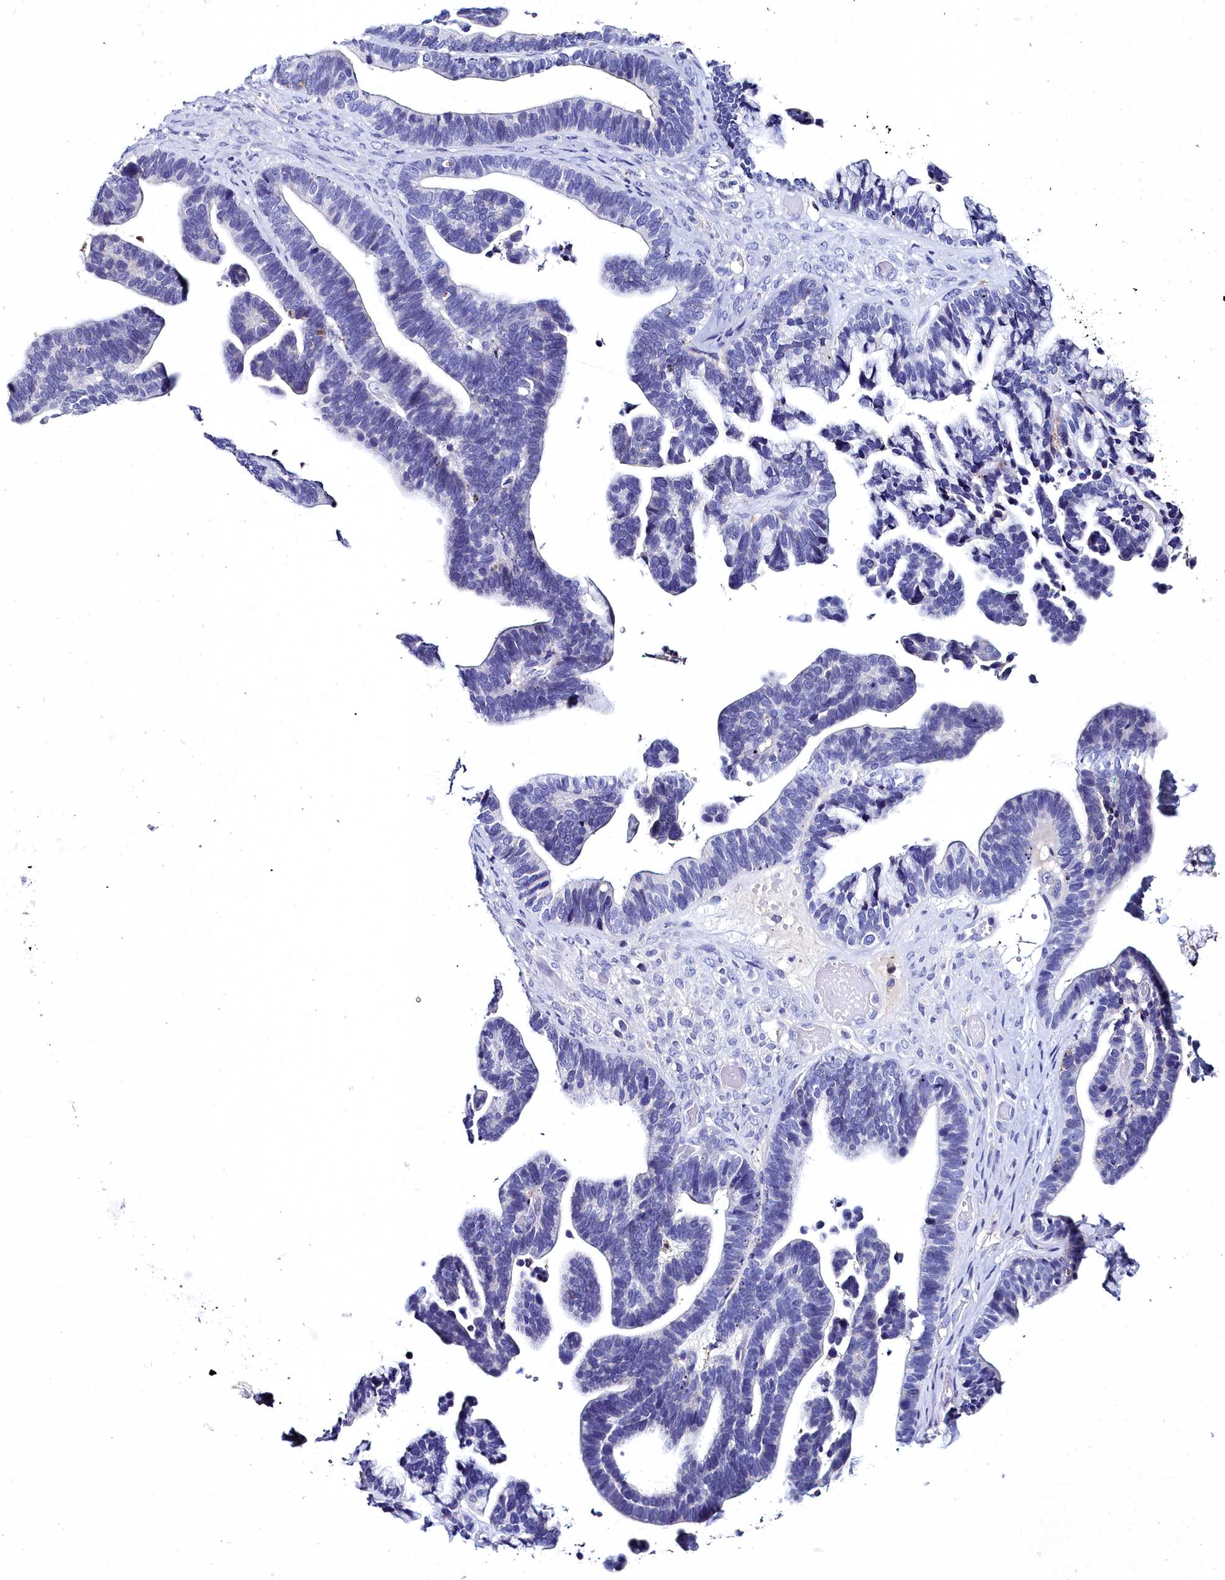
{"staining": {"intensity": "negative", "quantity": "none", "location": "none"}, "tissue": "ovarian cancer", "cell_type": "Tumor cells", "image_type": "cancer", "snomed": [{"axis": "morphology", "description": "Cystadenocarcinoma, serous, NOS"}, {"axis": "topography", "description": "Ovary"}], "caption": "High magnification brightfield microscopy of ovarian serous cystadenocarcinoma stained with DAB (3,3'-diaminobenzidine) (brown) and counterstained with hematoxylin (blue): tumor cells show no significant positivity.", "gene": "ELAPOR2", "patient": {"sex": "female", "age": 56}}